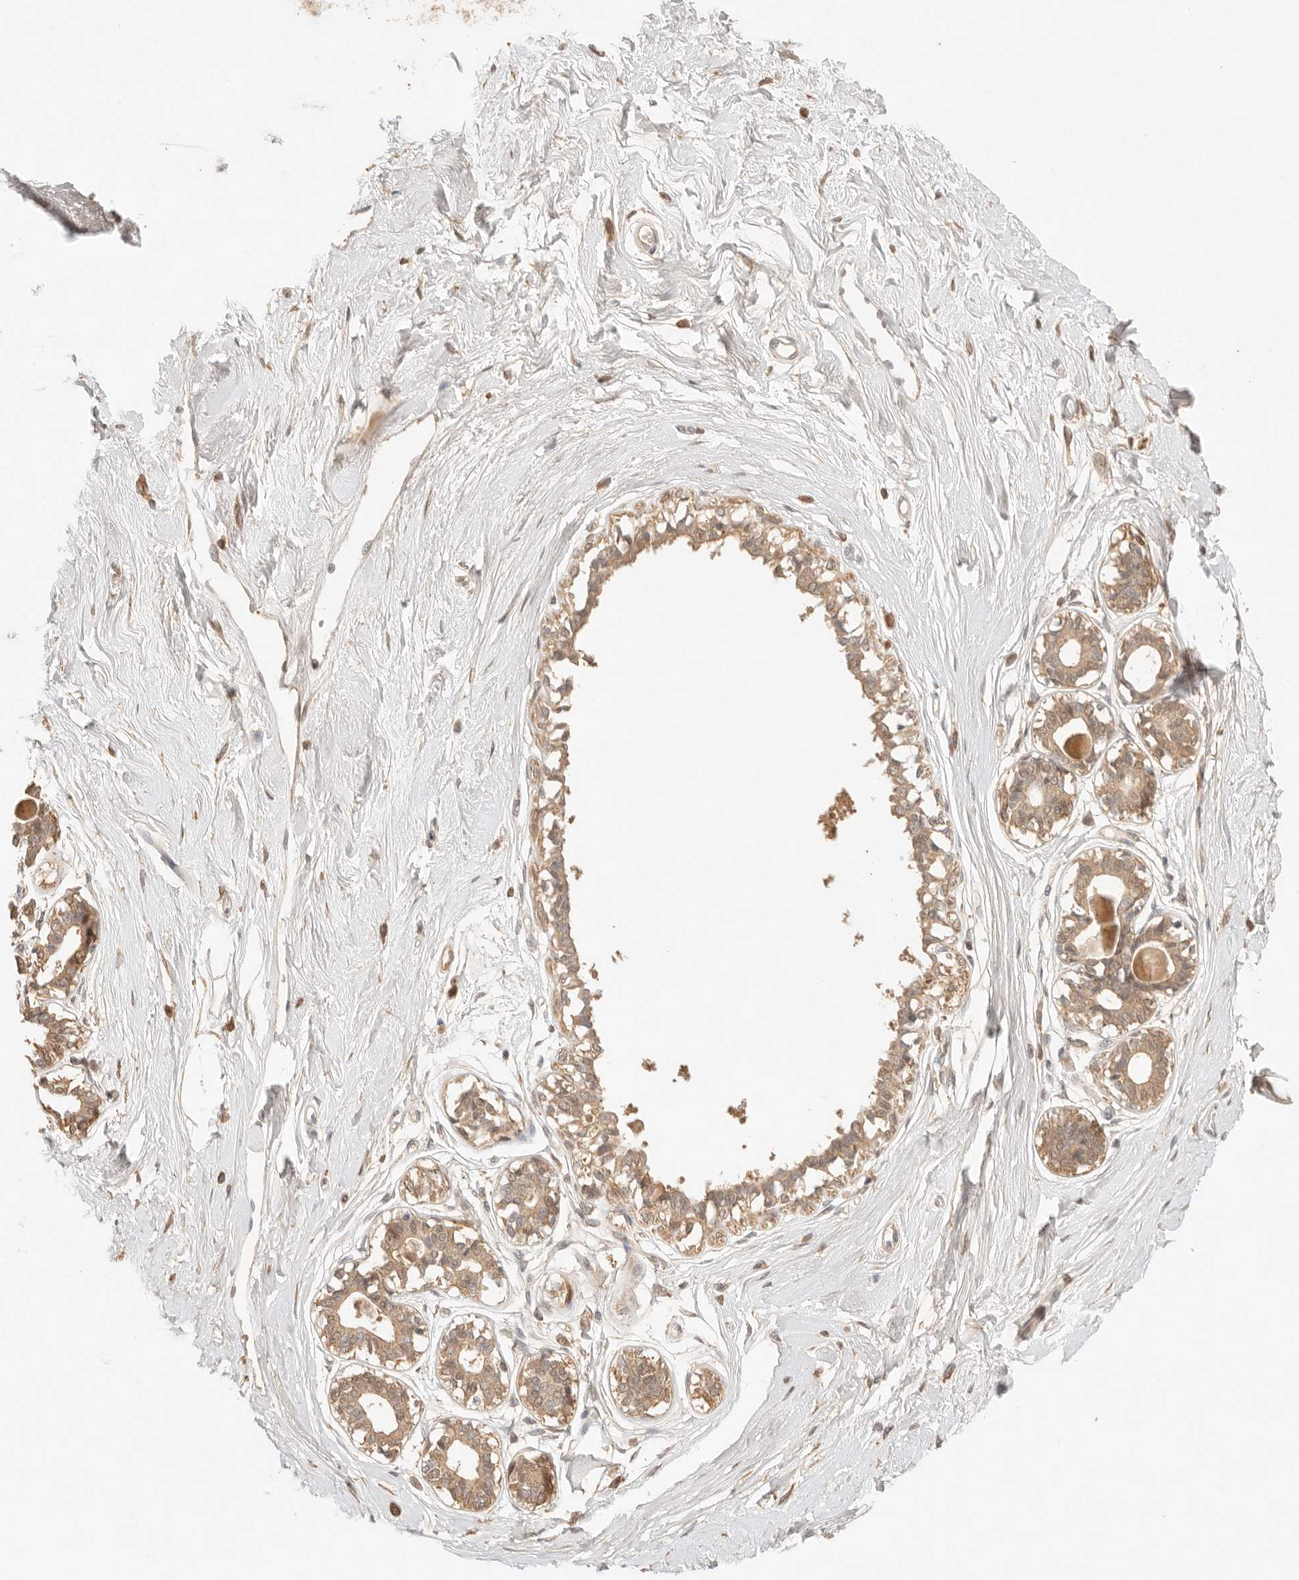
{"staining": {"intensity": "negative", "quantity": "none", "location": "none"}, "tissue": "breast", "cell_type": "Adipocytes", "image_type": "normal", "snomed": [{"axis": "morphology", "description": "Normal tissue, NOS"}, {"axis": "topography", "description": "Breast"}], "caption": "Breast stained for a protein using immunohistochemistry (IHC) demonstrates no staining adipocytes.", "gene": "PHLDA3", "patient": {"sex": "female", "age": 45}}